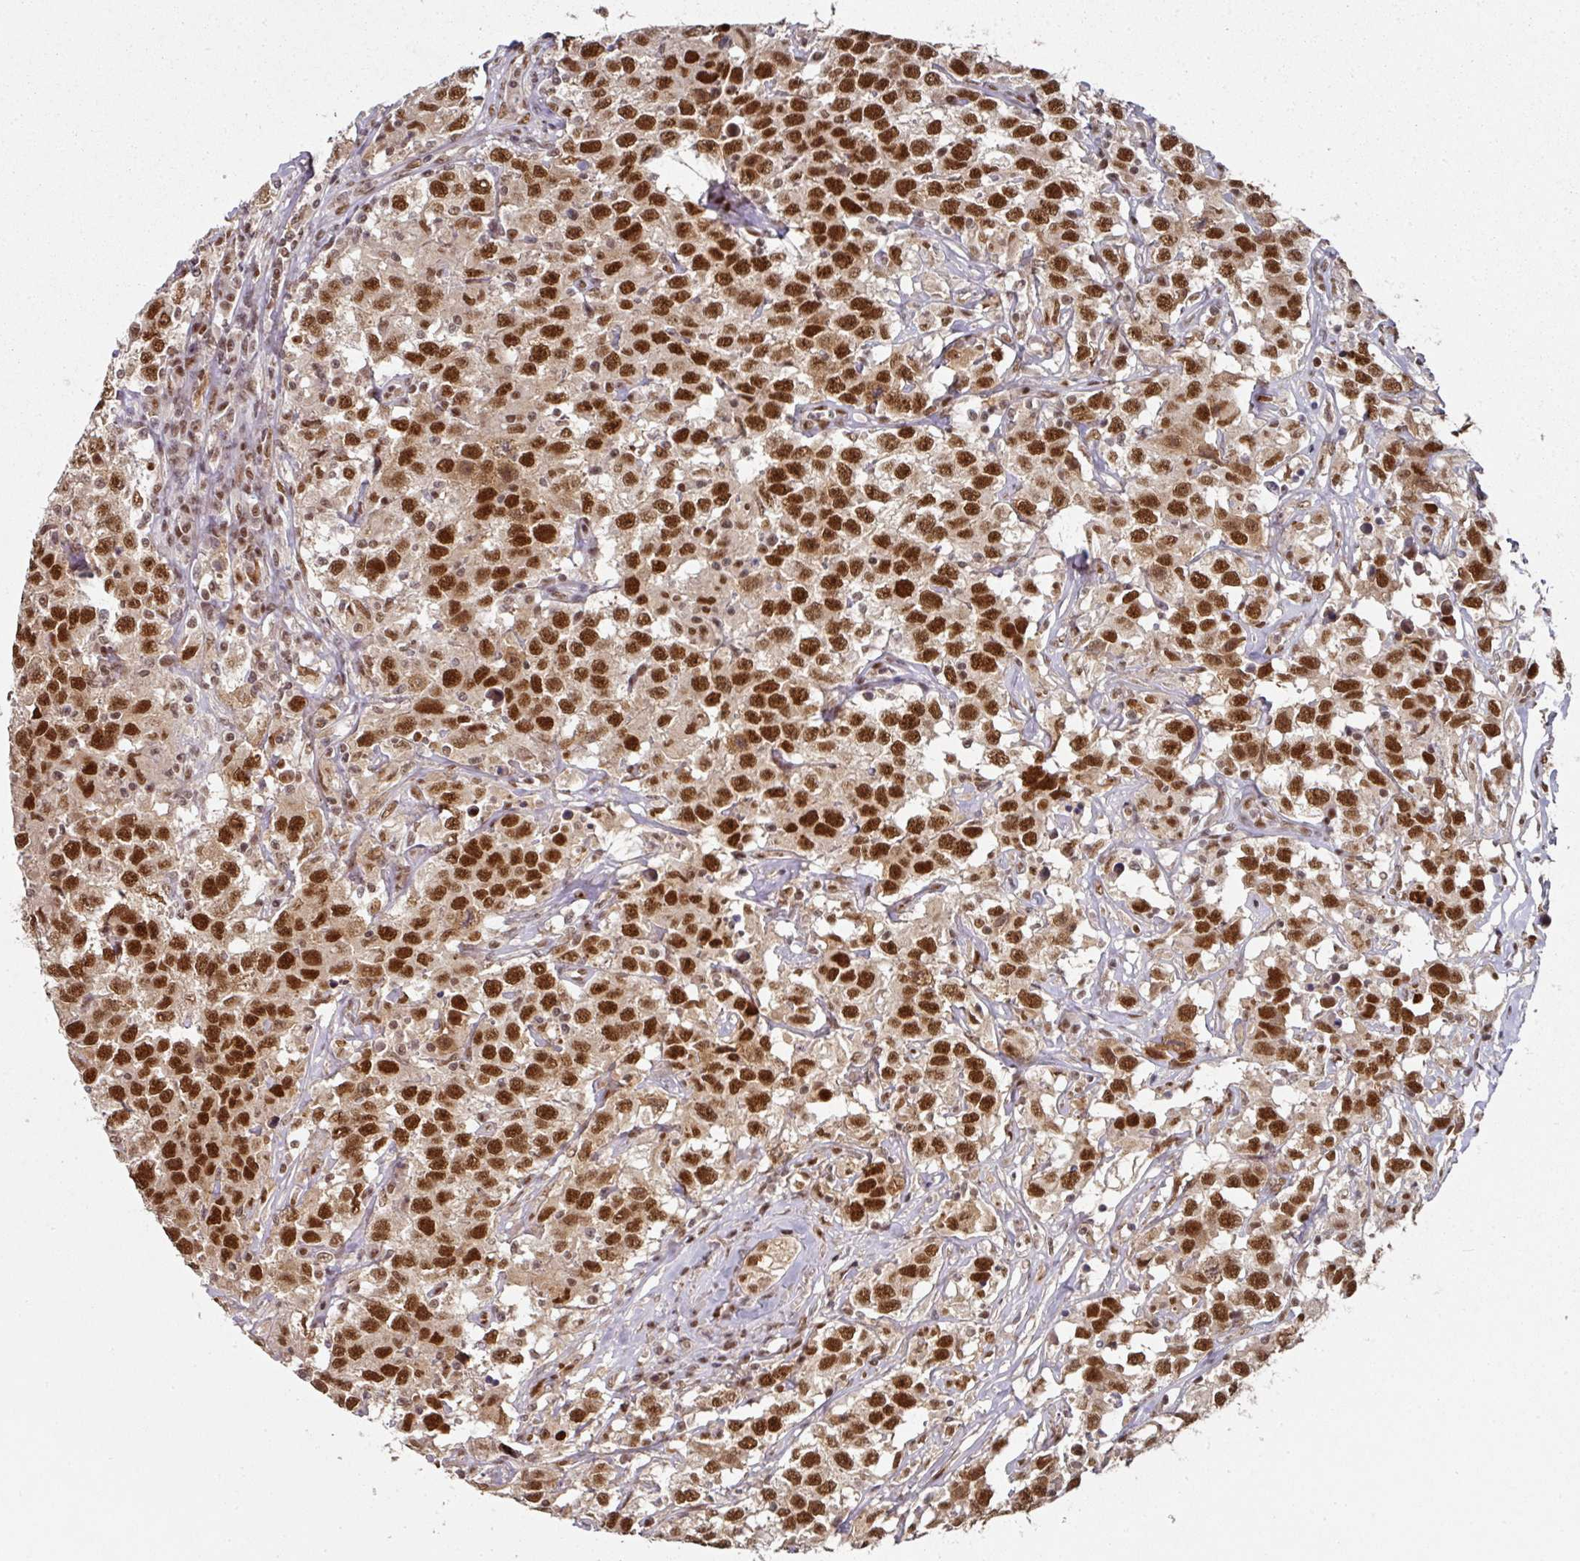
{"staining": {"intensity": "strong", "quantity": ">75%", "location": "nuclear"}, "tissue": "testis cancer", "cell_type": "Tumor cells", "image_type": "cancer", "snomed": [{"axis": "morphology", "description": "Seminoma, NOS"}, {"axis": "topography", "description": "Testis"}], "caption": "A brown stain shows strong nuclear staining of a protein in testis cancer tumor cells.", "gene": "MEPCE", "patient": {"sex": "male", "age": 41}}